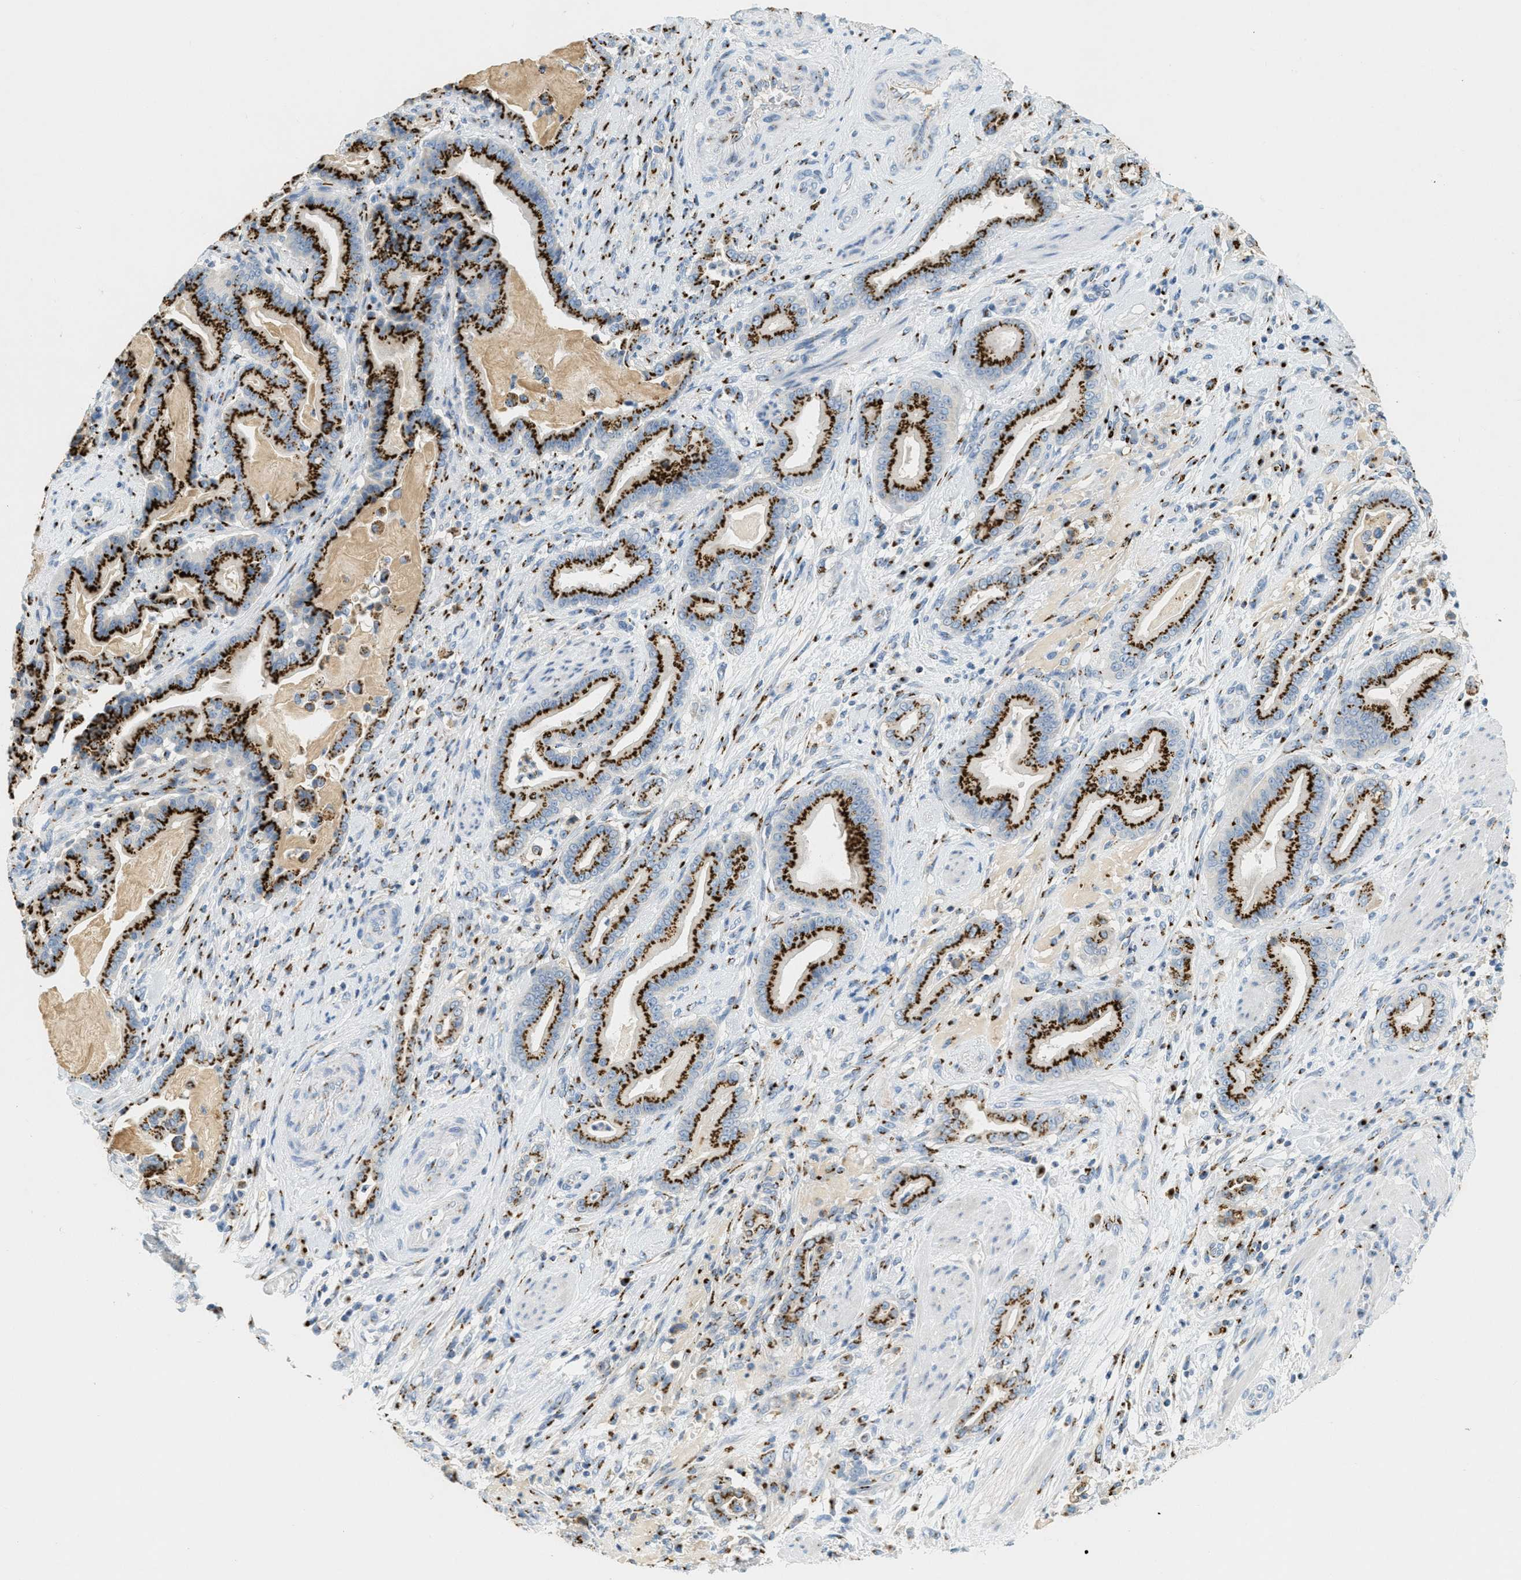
{"staining": {"intensity": "strong", "quantity": ">75%", "location": "cytoplasmic/membranous"}, "tissue": "pancreatic cancer", "cell_type": "Tumor cells", "image_type": "cancer", "snomed": [{"axis": "morphology", "description": "Normal tissue, NOS"}, {"axis": "morphology", "description": "Adenocarcinoma, NOS"}, {"axis": "topography", "description": "Pancreas"}], "caption": "A high-resolution photomicrograph shows IHC staining of pancreatic adenocarcinoma, which reveals strong cytoplasmic/membranous positivity in about >75% of tumor cells.", "gene": "ENTPD4", "patient": {"sex": "male", "age": 63}}